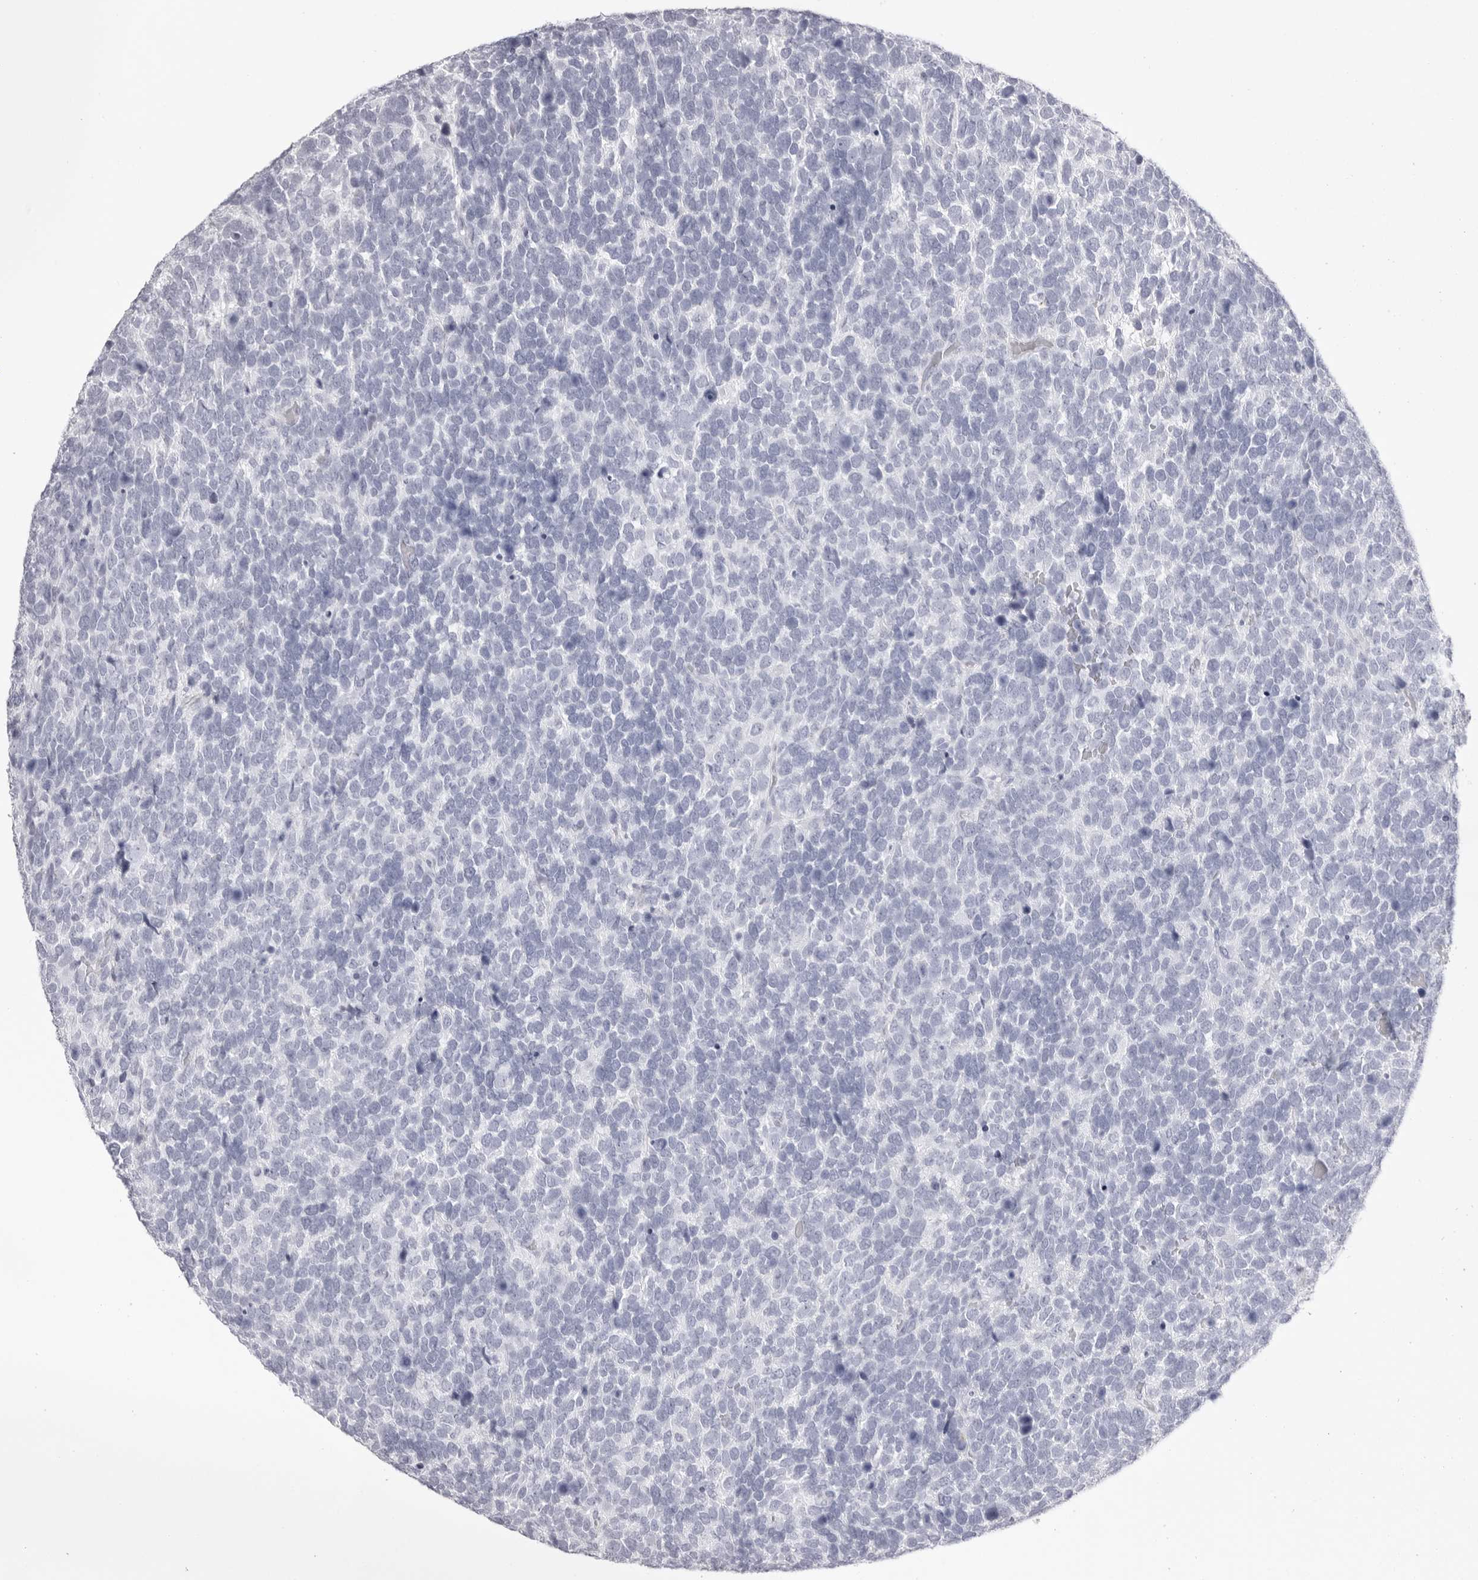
{"staining": {"intensity": "negative", "quantity": "none", "location": "none"}, "tissue": "urothelial cancer", "cell_type": "Tumor cells", "image_type": "cancer", "snomed": [{"axis": "morphology", "description": "Urothelial carcinoma, High grade"}, {"axis": "topography", "description": "Urinary bladder"}], "caption": "This is a histopathology image of immunohistochemistry staining of urothelial carcinoma (high-grade), which shows no staining in tumor cells.", "gene": "TMOD4", "patient": {"sex": "female", "age": 82}}